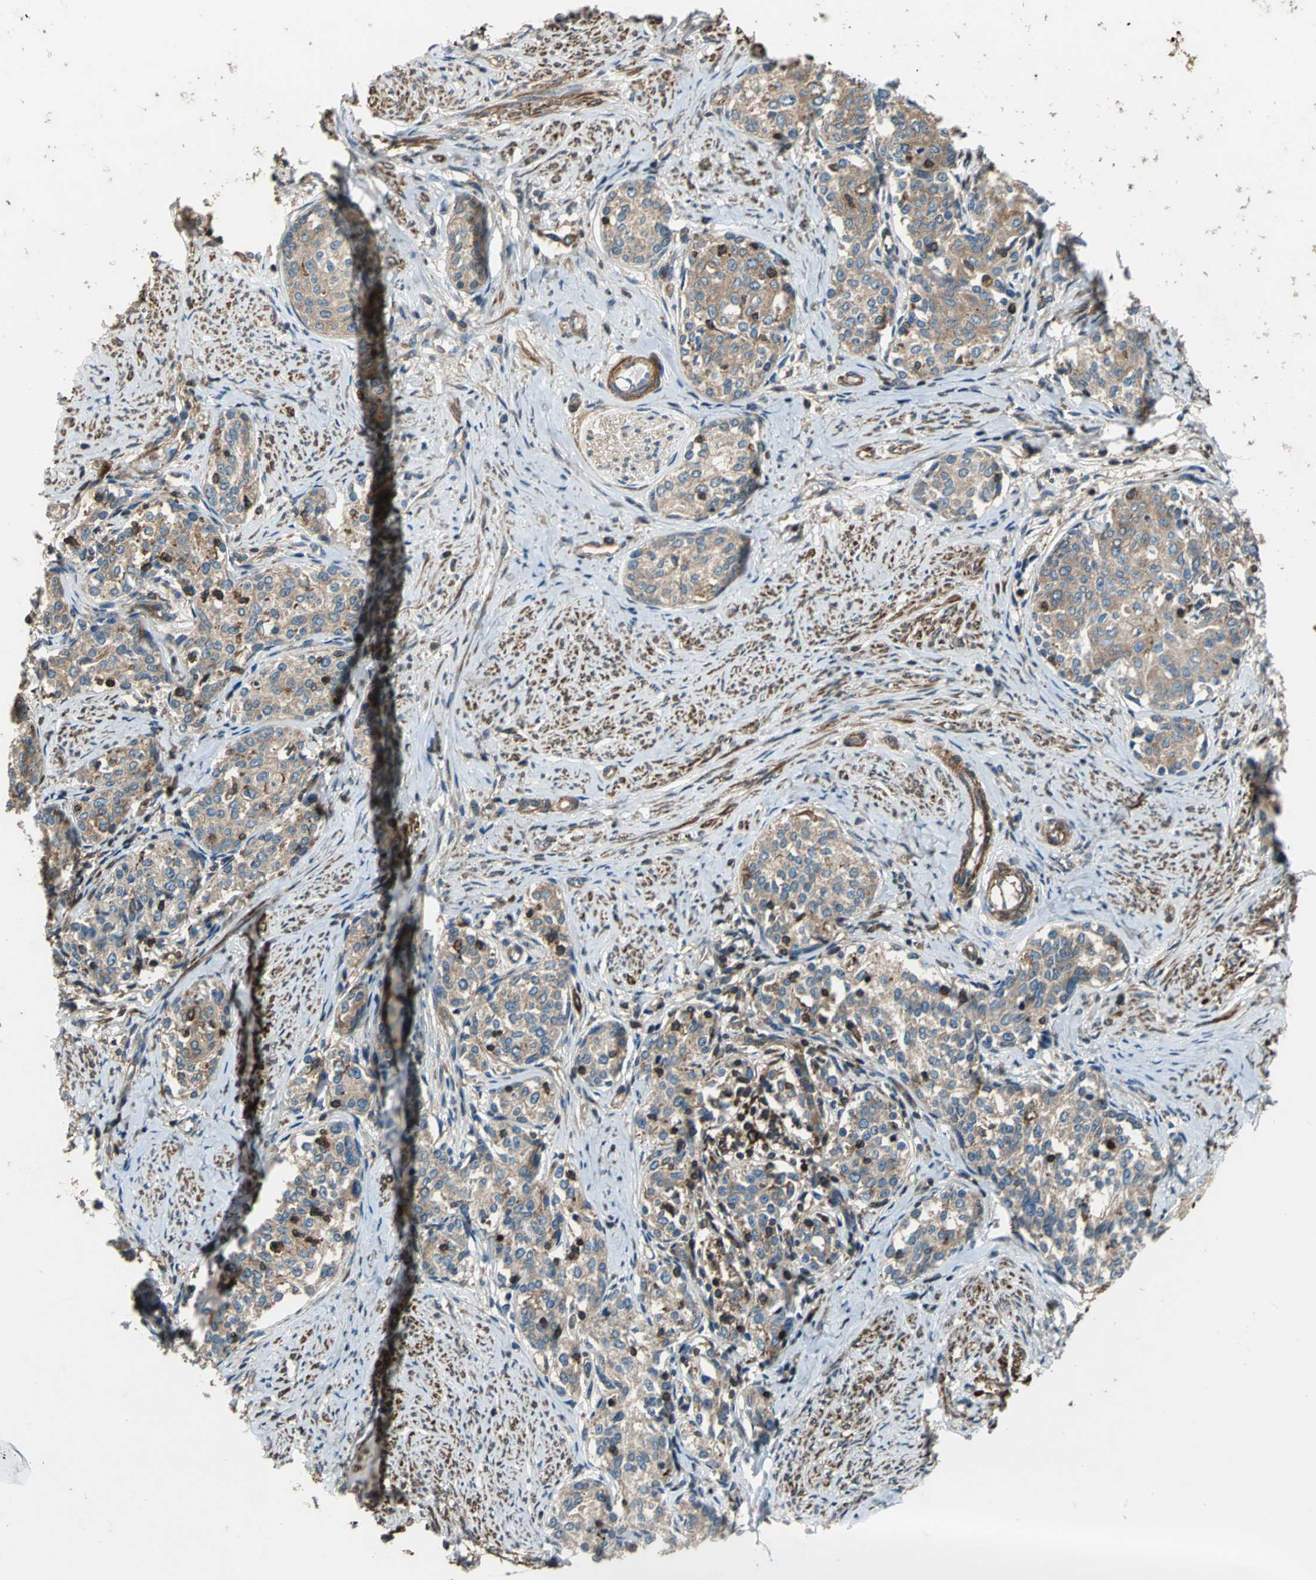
{"staining": {"intensity": "moderate", "quantity": ">75%", "location": "cytoplasmic/membranous"}, "tissue": "cervical cancer", "cell_type": "Tumor cells", "image_type": "cancer", "snomed": [{"axis": "morphology", "description": "Squamous cell carcinoma, NOS"}, {"axis": "morphology", "description": "Adenocarcinoma, NOS"}, {"axis": "topography", "description": "Cervix"}], "caption": "High-magnification brightfield microscopy of cervical cancer (adenocarcinoma) stained with DAB (3,3'-diaminobenzidine) (brown) and counterstained with hematoxylin (blue). tumor cells exhibit moderate cytoplasmic/membranous positivity is identified in approximately>75% of cells.", "gene": "PARVA", "patient": {"sex": "female", "age": 52}}